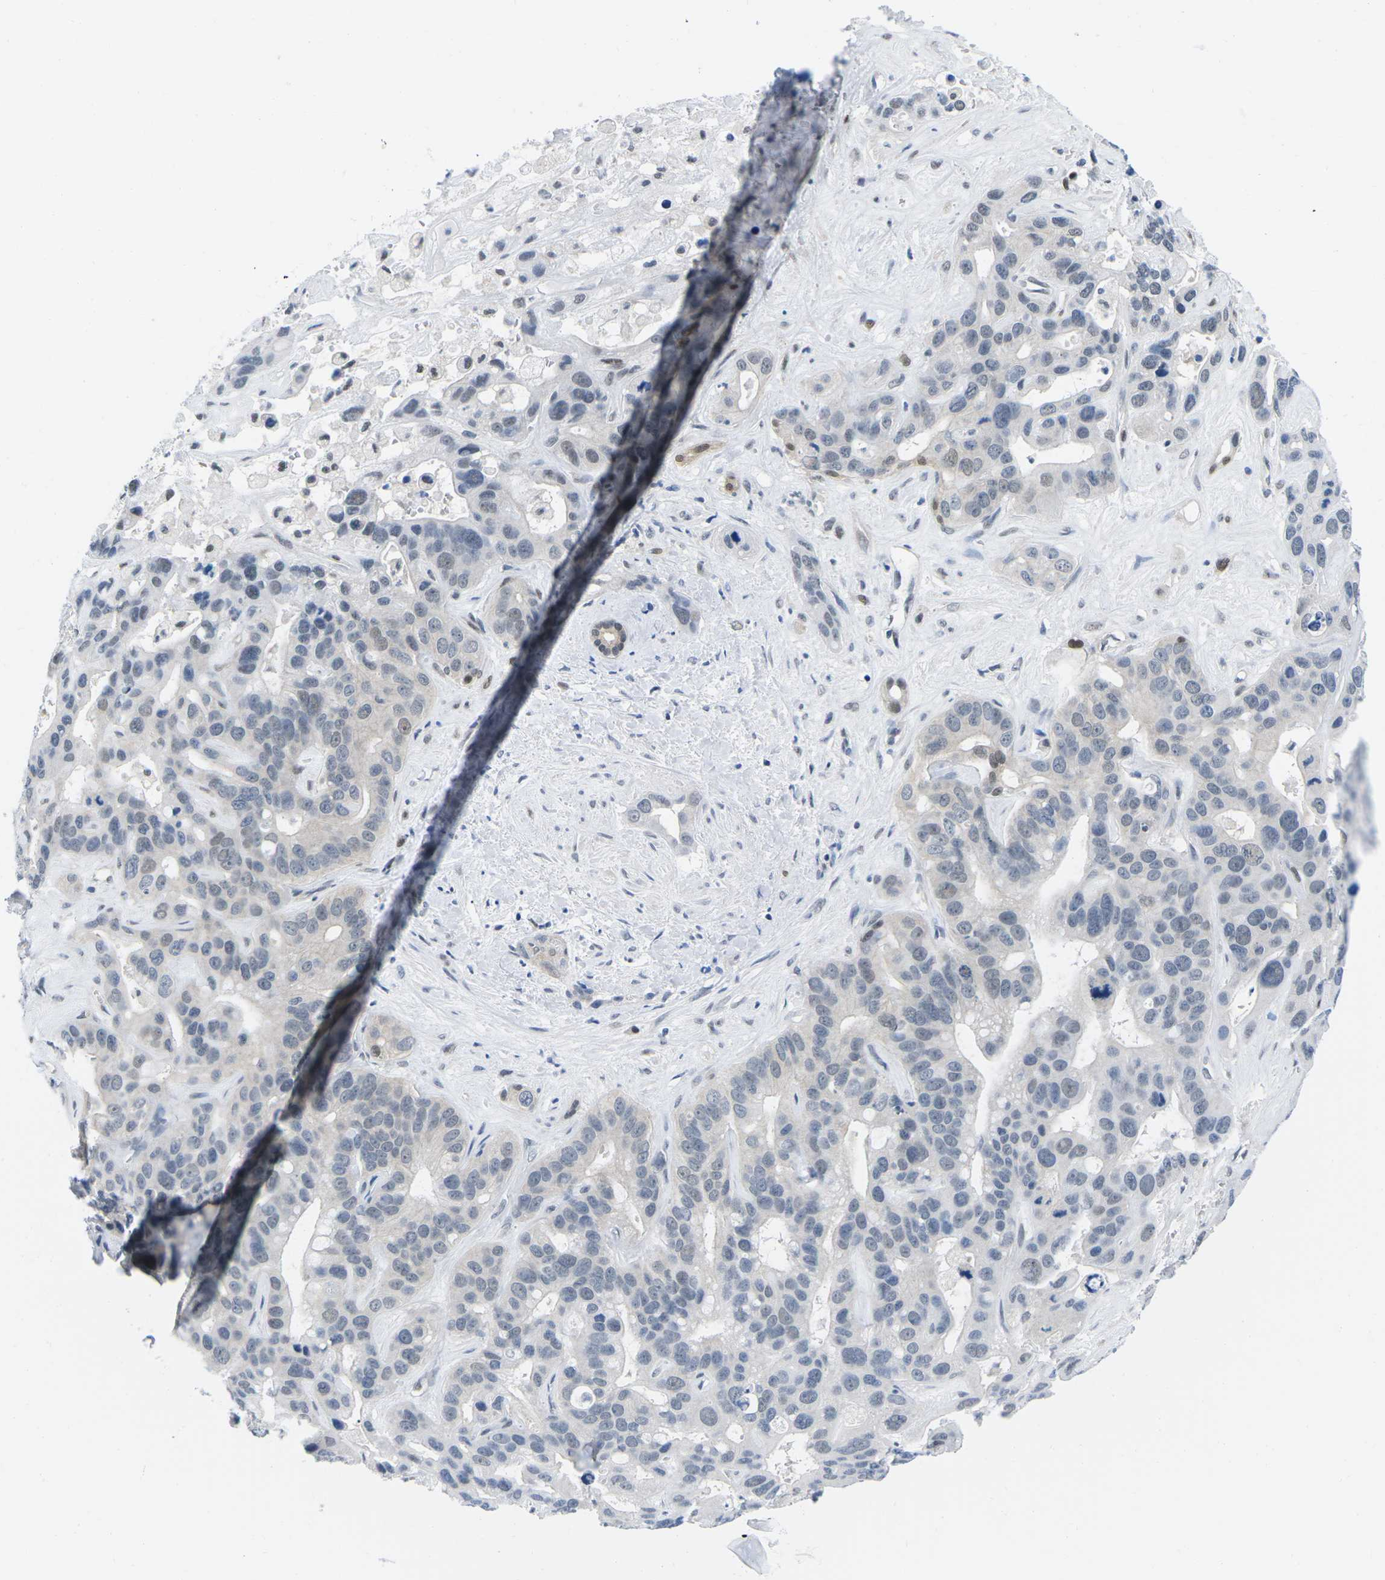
{"staining": {"intensity": "moderate", "quantity": "<25%", "location": "nuclear"}, "tissue": "liver cancer", "cell_type": "Tumor cells", "image_type": "cancer", "snomed": [{"axis": "morphology", "description": "Cholangiocarcinoma"}, {"axis": "topography", "description": "Liver"}], "caption": "An immunohistochemistry (IHC) photomicrograph of neoplastic tissue is shown. Protein staining in brown highlights moderate nuclear positivity in liver cancer (cholangiocarcinoma) within tumor cells.", "gene": "UBA7", "patient": {"sex": "female", "age": 65}}